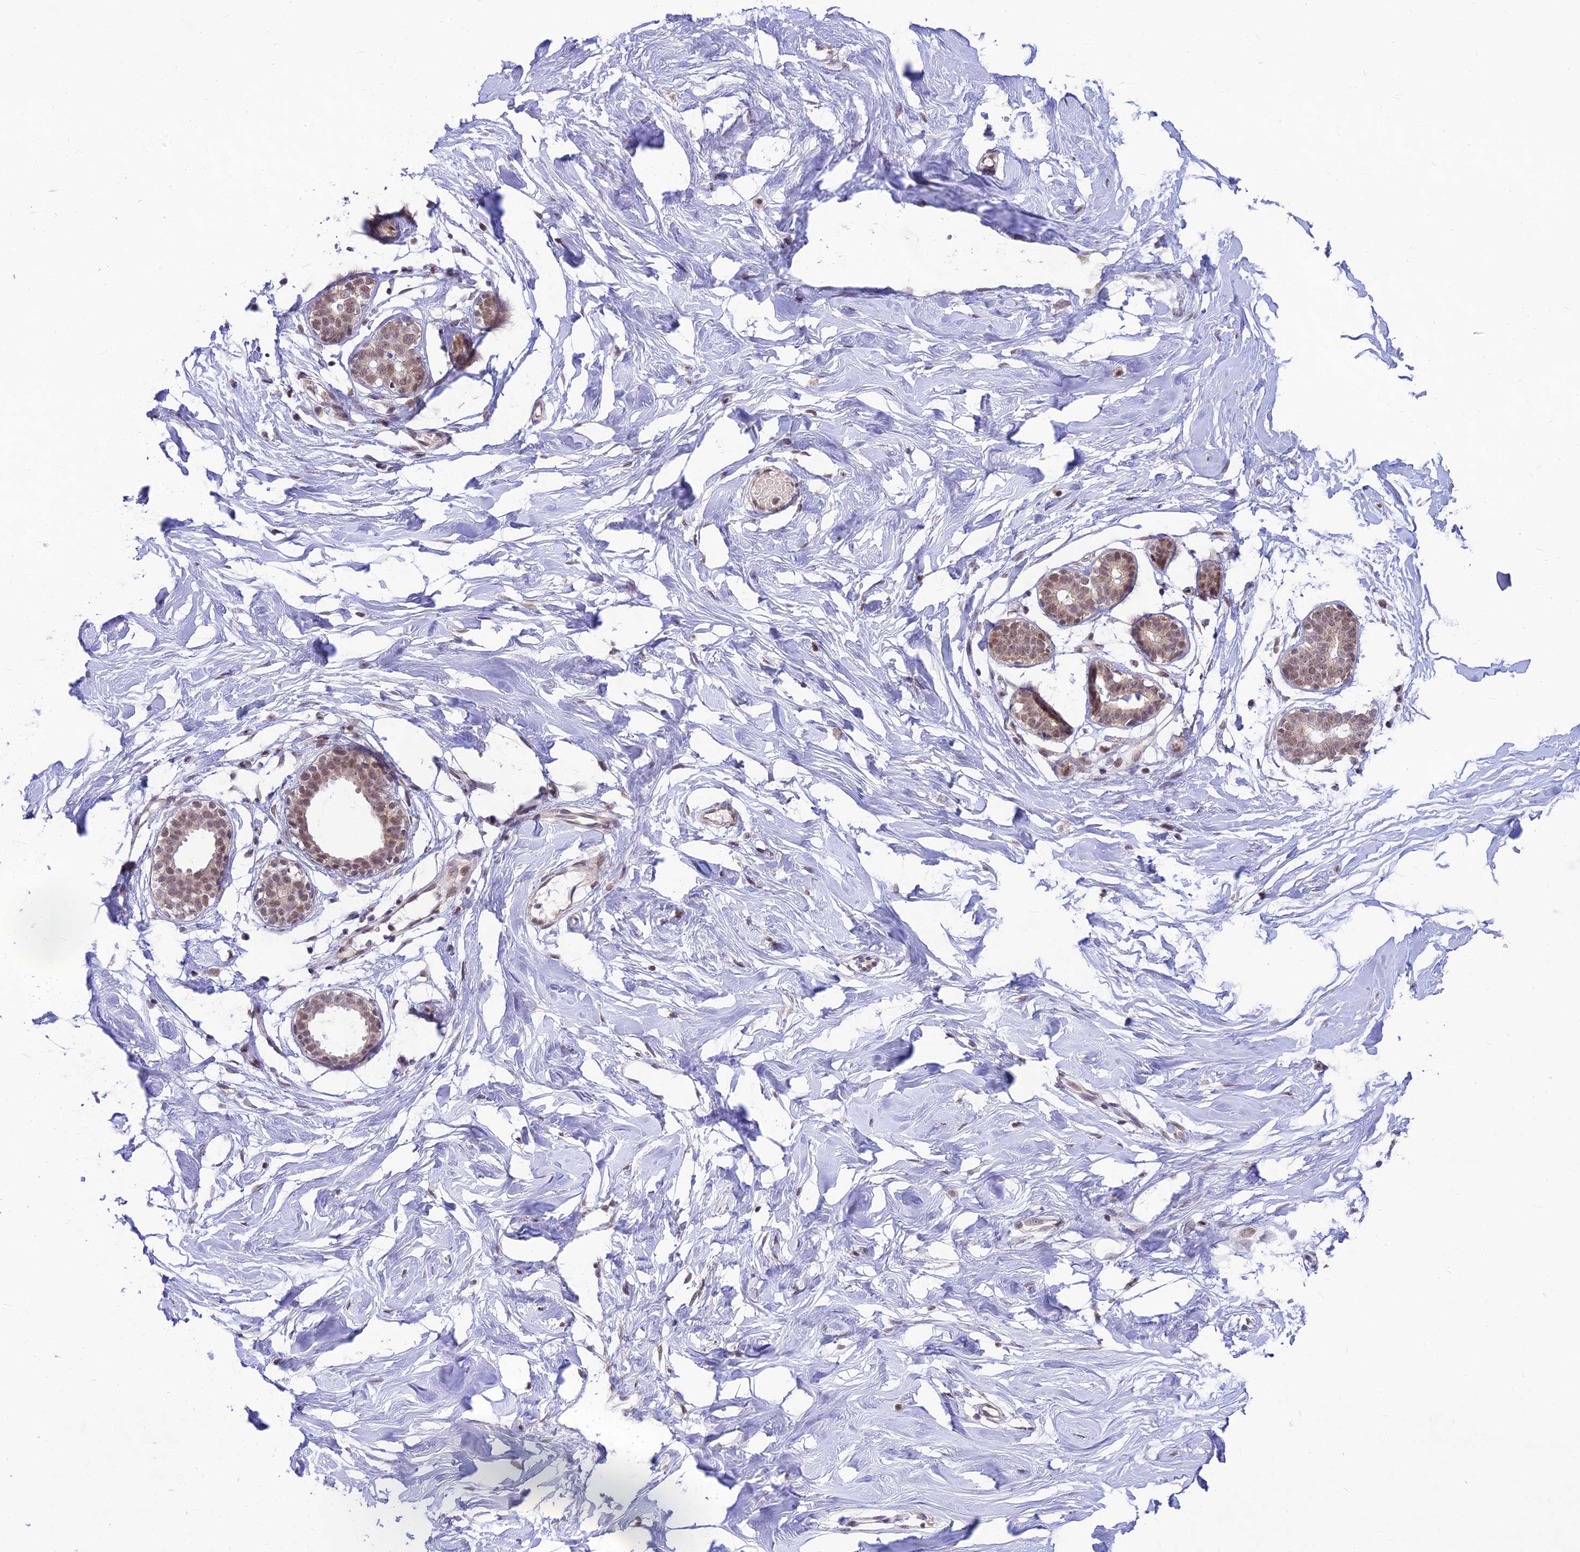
{"staining": {"intensity": "weak", "quantity": ">75%", "location": "nuclear"}, "tissue": "breast", "cell_type": "Adipocytes", "image_type": "normal", "snomed": [{"axis": "morphology", "description": "Normal tissue, NOS"}, {"axis": "morphology", "description": "Adenoma, NOS"}, {"axis": "topography", "description": "Breast"}], "caption": "IHC (DAB) staining of unremarkable breast demonstrates weak nuclear protein staining in about >75% of adipocytes. (IHC, brightfield microscopy, high magnification).", "gene": "MICOS13", "patient": {"sex": "female", "age": 23}}